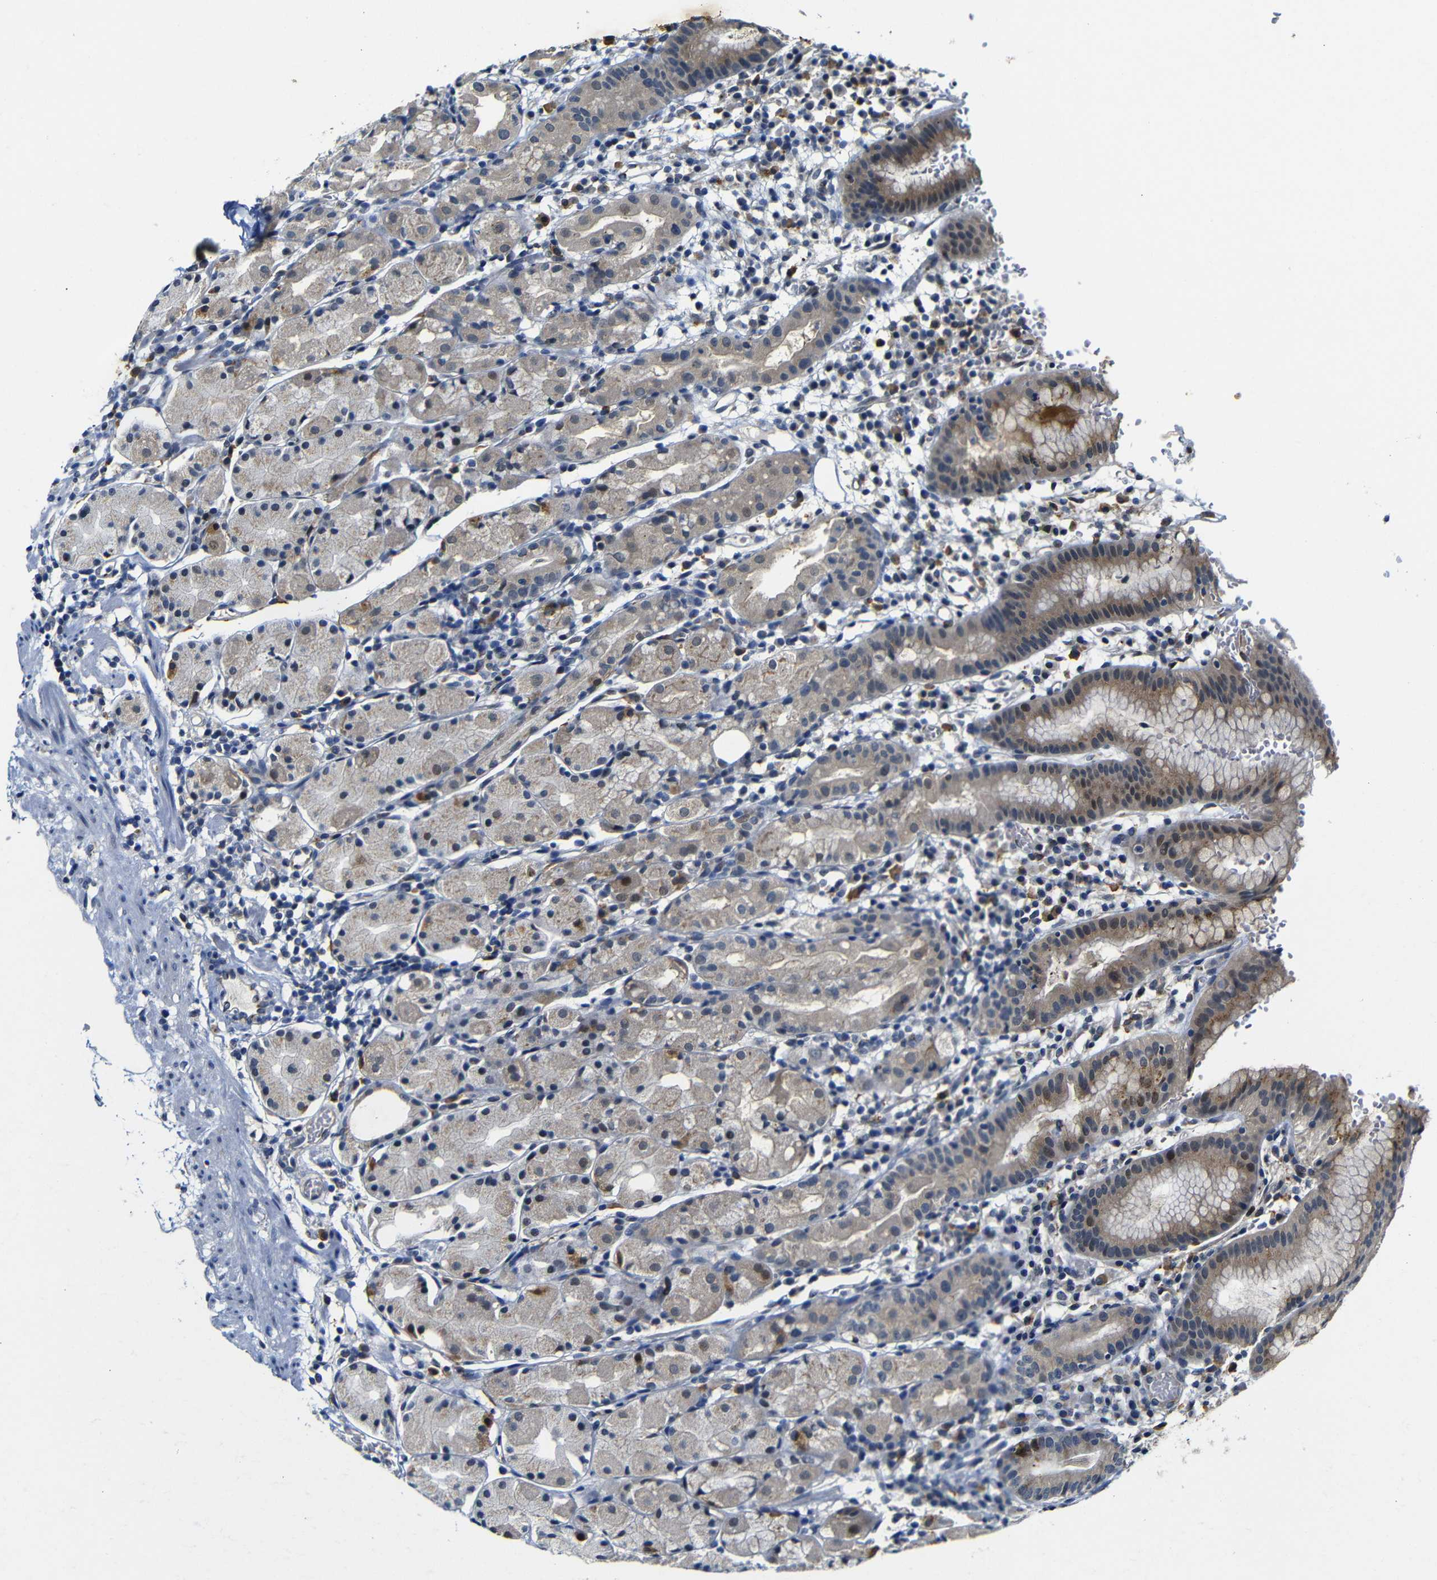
{"staining": {"intensity": "moderate", "quantity": "25%-75%", "location": "cytoplasmic/membranous"}, "tissue": "stomach", "cell_type": "Glandular cells", "image_type": "normal", "snomed": [{"axis": "morphology", "description": "Normal tissue, NOS"}, {"axis": "topography", "description": "Stomach"}, {"axis": "topography", "description": "Stomach, lower"}], "caption": "A high-resolution micrograph shows immunohistochemistry staining of unremarkable stomach, which displays moderate cytoplasmic/membranous positivity in approximately 25%-75% of glandular cells.", "gene": "FURIN", "patient": {"sex": "female", "age": 75}}